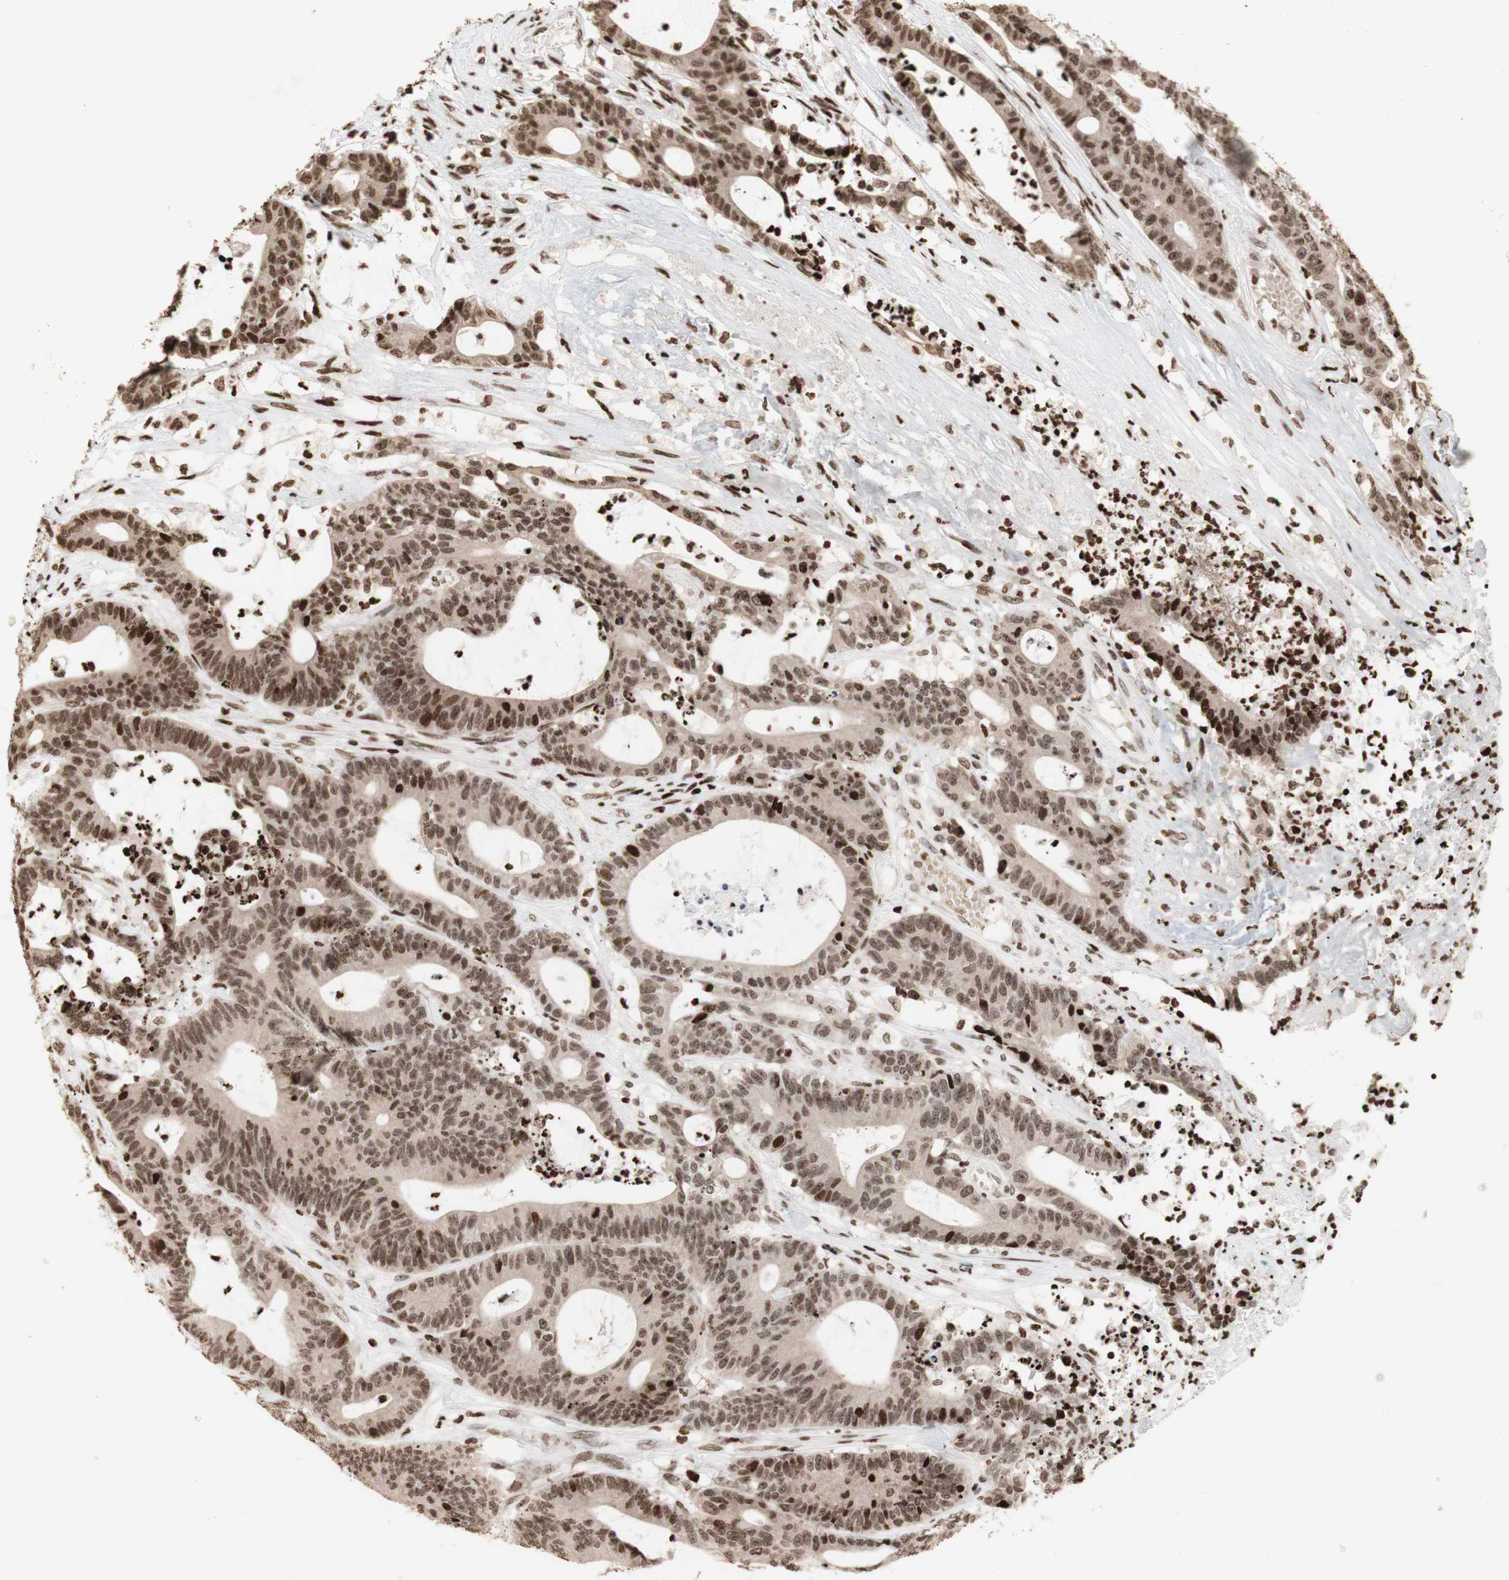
{"staining": {"intensity": "moderate", "quantity": ">75%", "location": "nuclear"}, "tissue": "colorectal cancer", "cell_type": "Tumor cells", "image_type": "cancer", "snomed": [{"axis": "morphology", "description": "Adenocarcinoma, NOS"}, {"axis": "topography", "description": "Colon"}], "caption": "The image demonstrates staining of colorectal cancer, revealing moderate nuclear protein expression (brown color) within tumor cells.", "gene": "NCAPD2", "patient": {"sex": "female", "age": 84}}